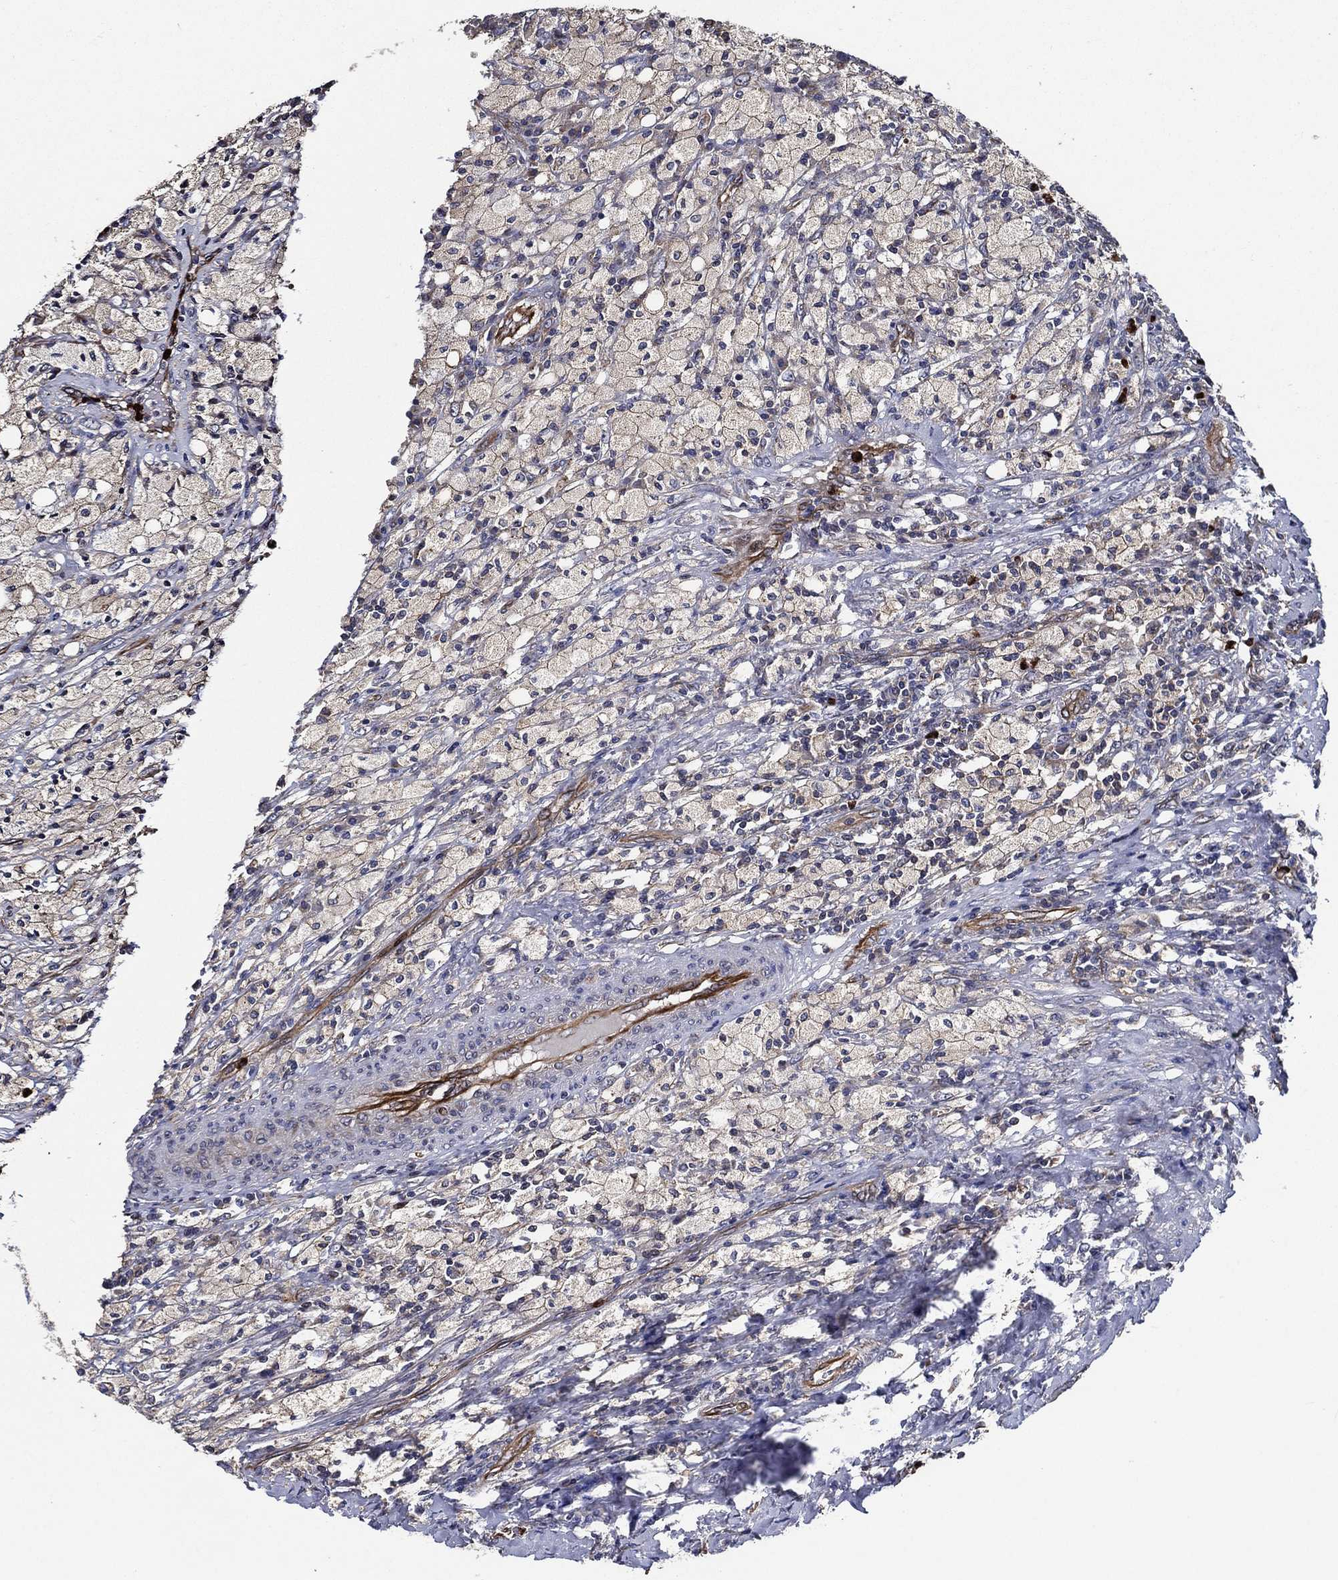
{"staining": {"intensity": "moderate", "quantity": "<25%", "location": "nuclear"}, "tissue": "testis cancer", "cell_type": "Tumor cells", "image_type": "cancer", "snomed": [{"axis": "morphology", "description": "Necrosis, NOS"}, {"axis": "morphology", "description": "Carcinoma, Embryonal, NOS"}, {"axis": "topography", "description": "Testis"}], "caption": "IHC of testis embryonal carcinoma demonstrates low levels of moderate nuclear expression in approximately <25% of tumor cells. The staining was performed using DAB, with brown indicating positive protein expression. Nuclei are stained blue with hematoxylin.", "gene": "KIF20B", "patient": {"sex": "male", "age": 19}}